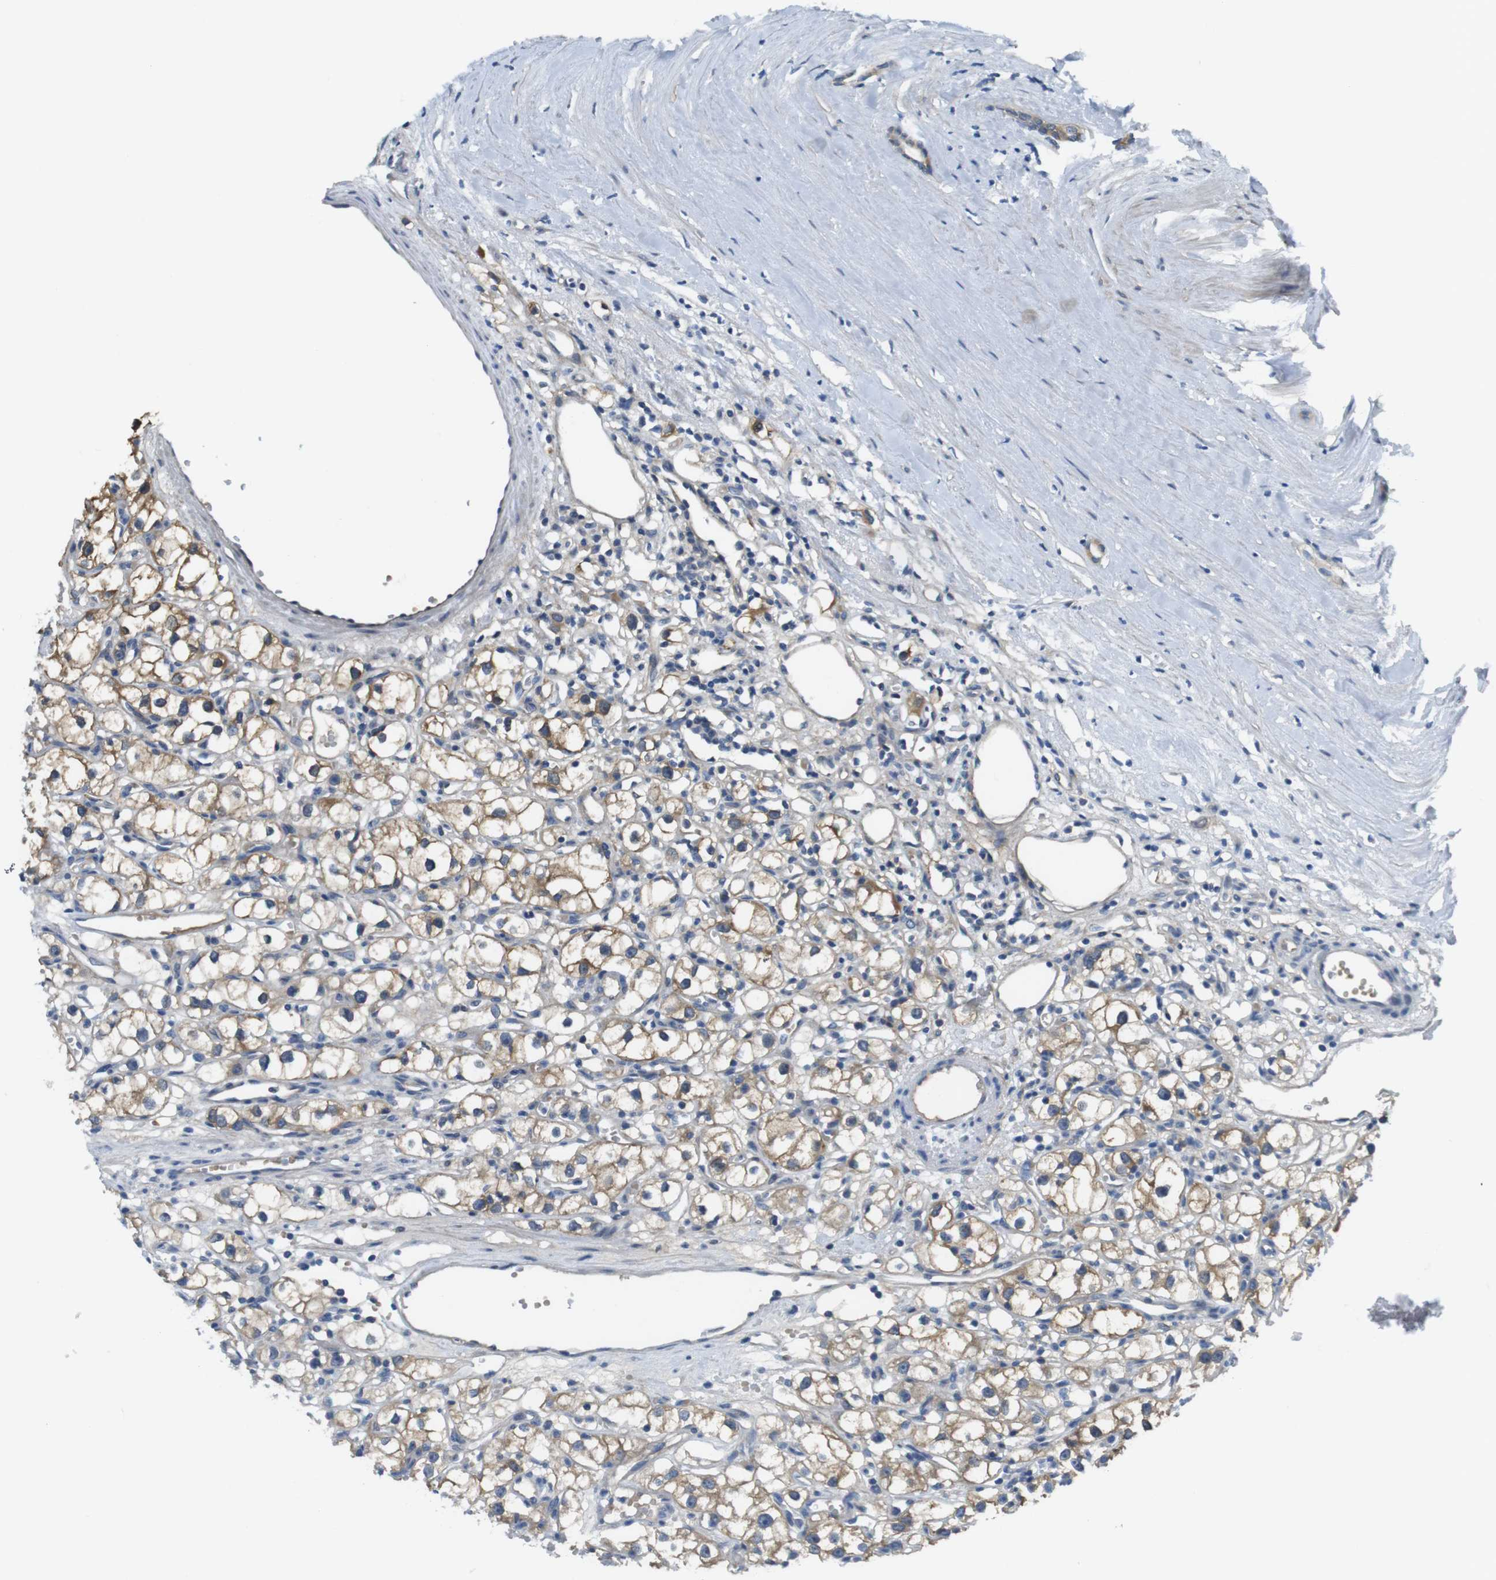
{"staining": {"intensity": "moderate", "quantity": ">75%", "location": "cytoplasmic/membranous"}, "tissue": "renal cancer", "cell_type": "Tumor cells", "image_type": "cancer", "snomed": [{"axis": "morphology", "description": "Adenocarcinoma, NOS"}, {"axis": "topography", "description": "Kidney"}], "caption": "A photomicrograph of human renal cancer (adenocarcinoma) stained for a protein demonstrates moderate cytoplasmic/membranous brown staining in tumor cells. The protein of interest is shown in brown color, while the nuclei are stained blue.", "gene": "ABHD15", "patient": {"sex": "male", "age": 56}}